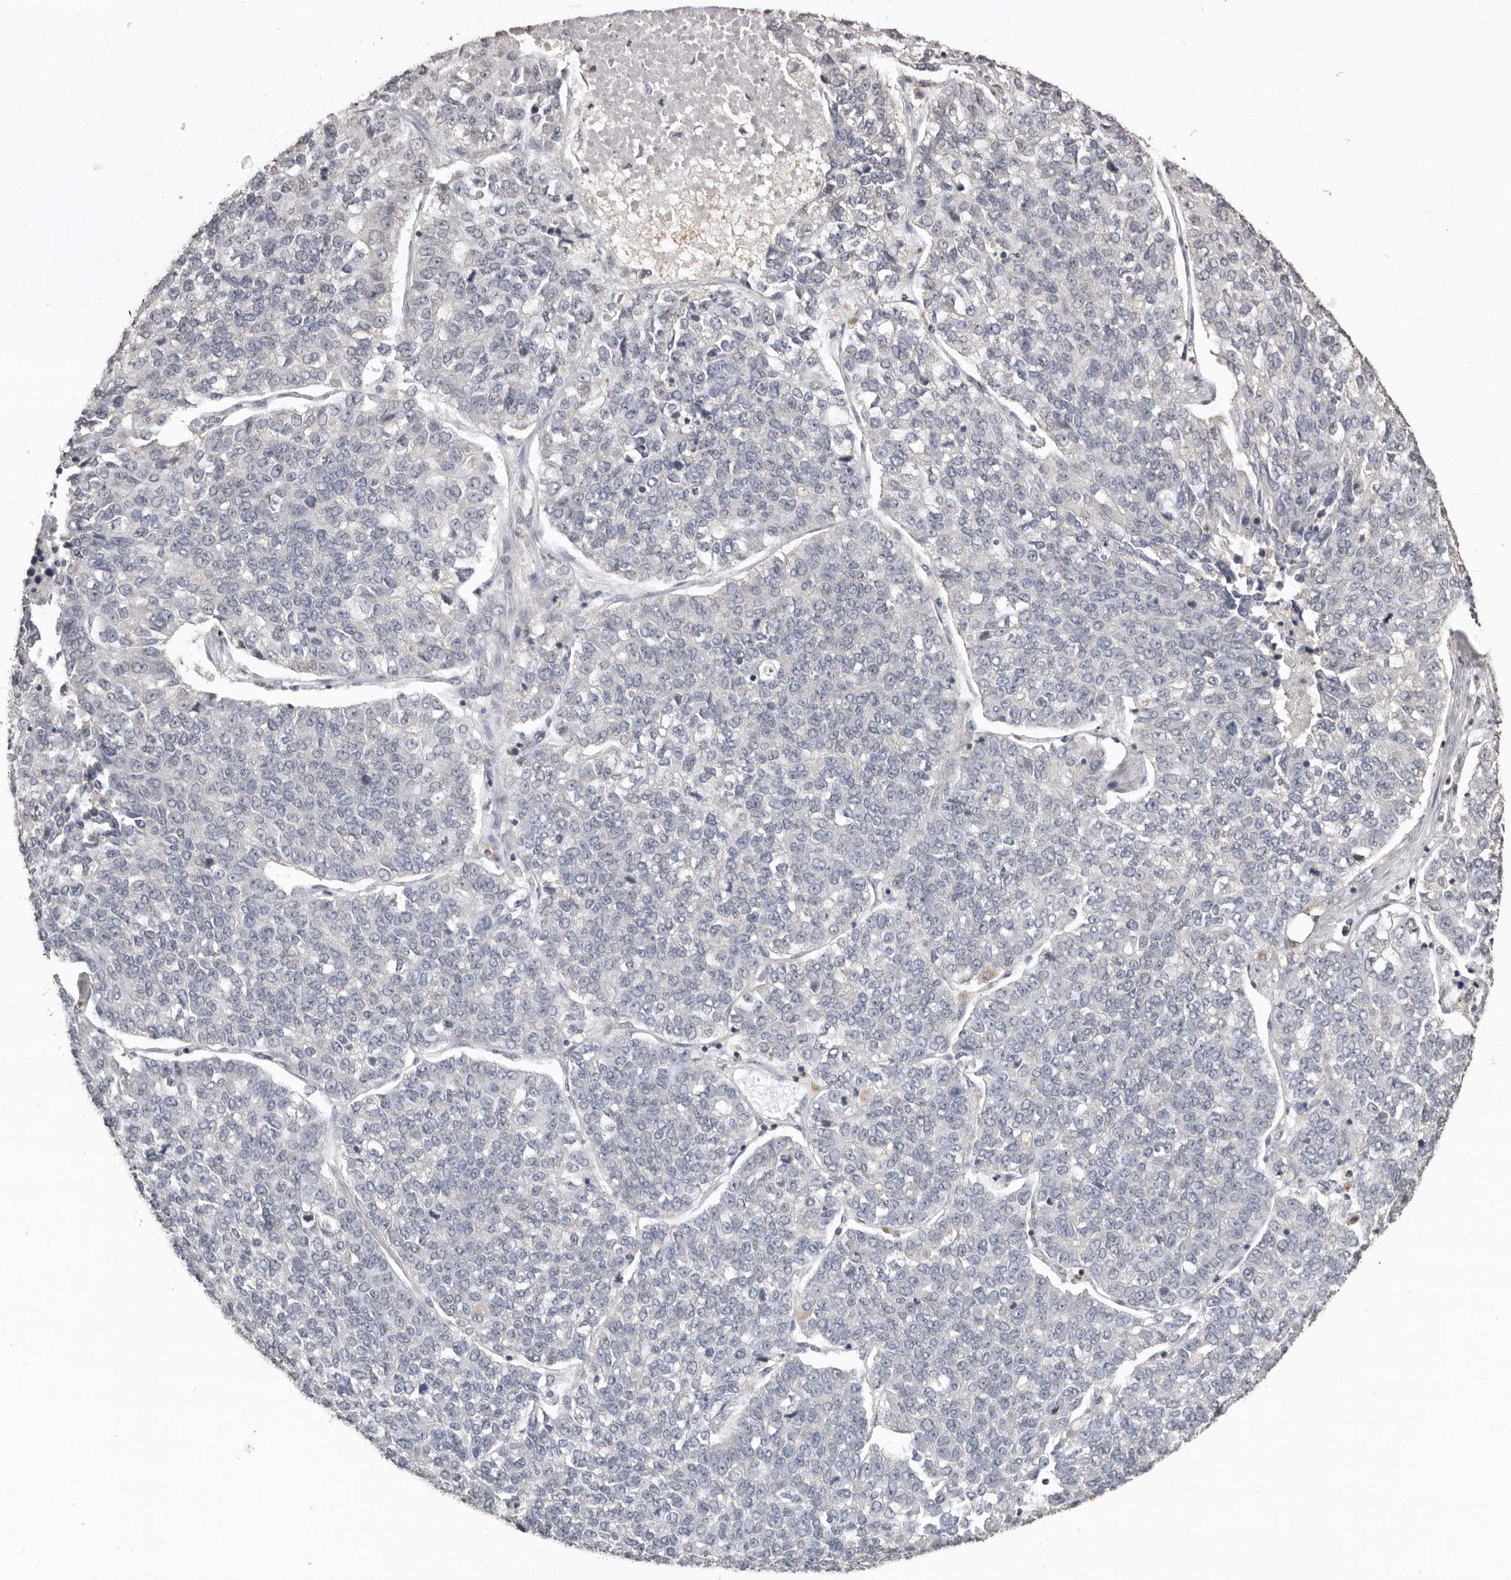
{"staining": {"intensity": "negative", "quantity": "none", "location": "none"}, "tissue": "lung cancer", "cell_type": "Tumor cells", "image_type": "cancer", "snomed": [{"axis": "morphology", "description": "Adenocarcinoma, NOS"}, {"axis": "topography", "description": "Lung"}], "caption": "Micrograph shows no significant protein expression in tumor cells of adenocarcinoma (lung).", "gene": "SULT1E1", "patient": {"sex": "male", "age": 49}}